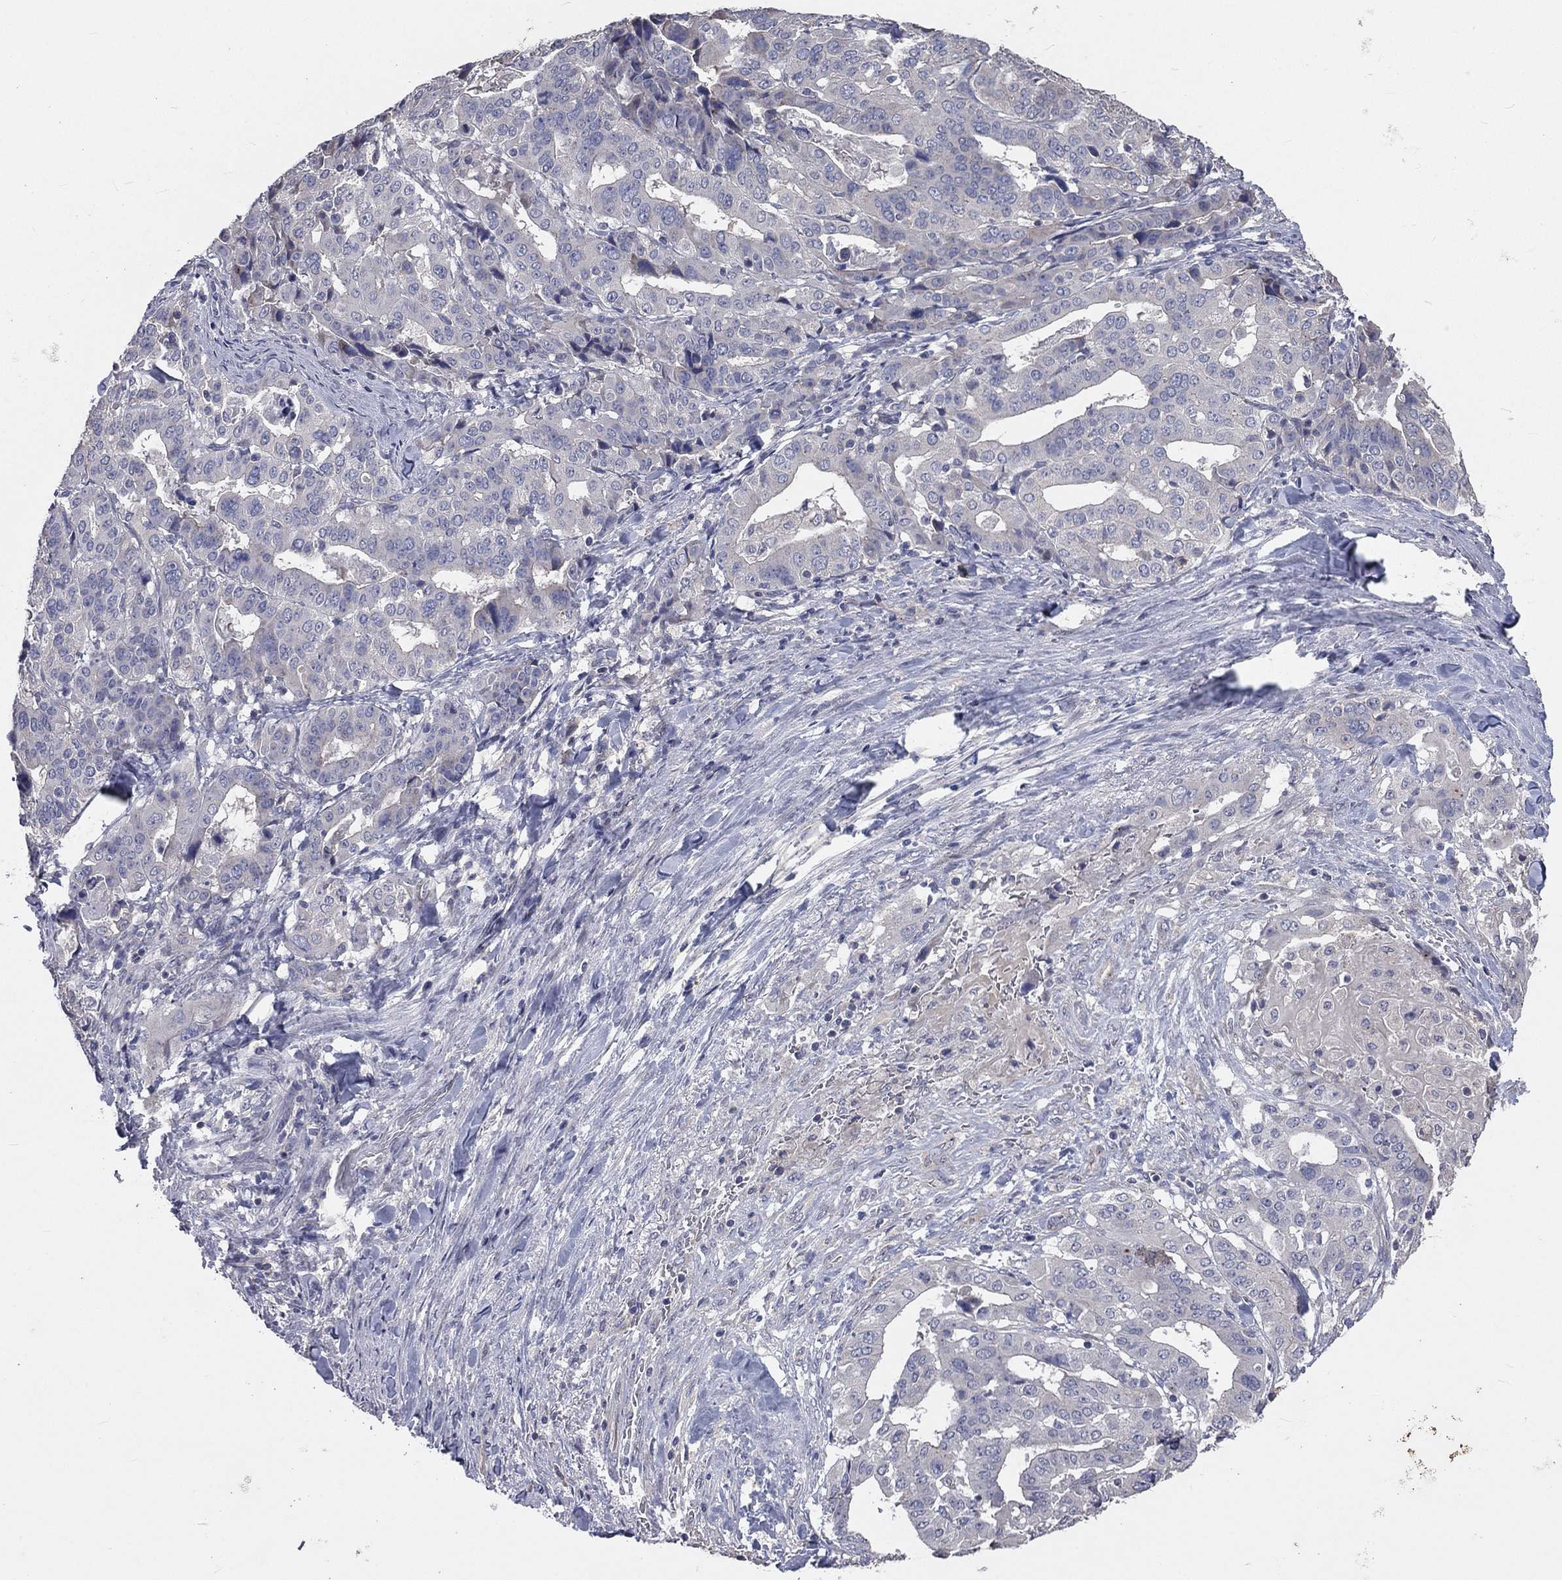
{"staining": {"intensity": "negative", "quantity": "none", "location": "none"}, "tissue": "stomach cancer", "cell_type": "Tumor cells", "image_type": "cancer", "snomed": [{"axis": "morphology", "description": "Adenocarcinoma, NOS"}, {"axis": "topography", "description": "Stomach"}], "caption": "Tumor cells show no significant protein expression in stomach cancer (adenocarcinoma). The staining was performed using DAB (3,3'-diaminobenzidine) to visualize the protein expression in brown, while the nuclei were stained in blue with hematoxylin (Magnification: 20x).", "gene": "CROCC", "patient": {"sex": "male", "age": 48}}